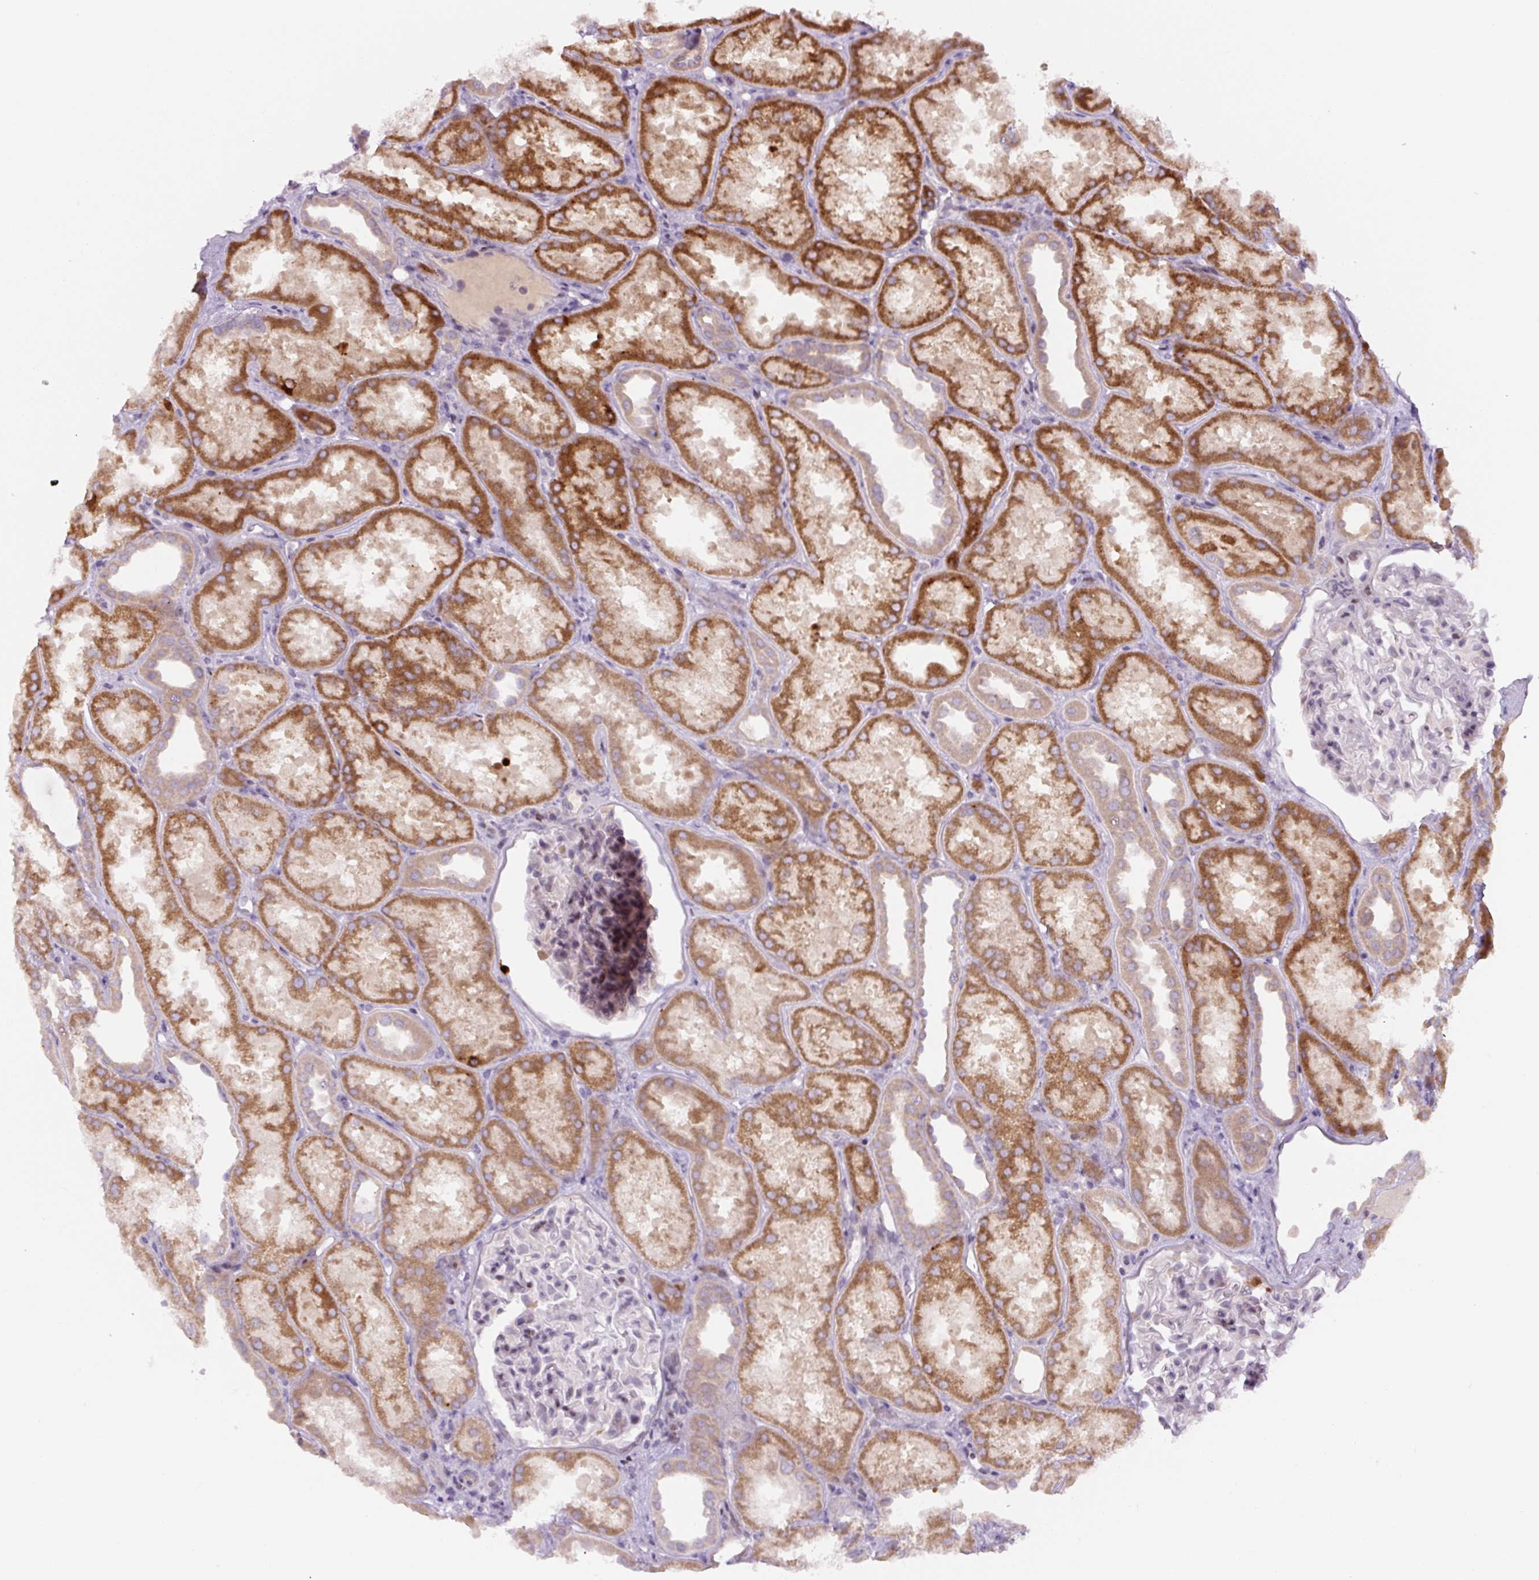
{"staining": {"intensity": "negative", "quantity": "none", "location": "none"}, "tissue": "kidney", "cell_type": "Cells in glomeruli", "image_type": "normal", "snomed": [{"axis": "morphology", "description": "Normal tissue, NOS"}, {"axis": "topography", "description": "Kidney"}], "caption": "Immunohistochemistry image of normal kidney: human kidney stained with DAB shows no significant protein positivity in cells in glomeruli. (DAB (3,3'-diaminobenzidine) immunohistochemistry with hematoxylin counter stain).", "gene": "YIF1B", "patient": {"sex": "male", "age": 61}}